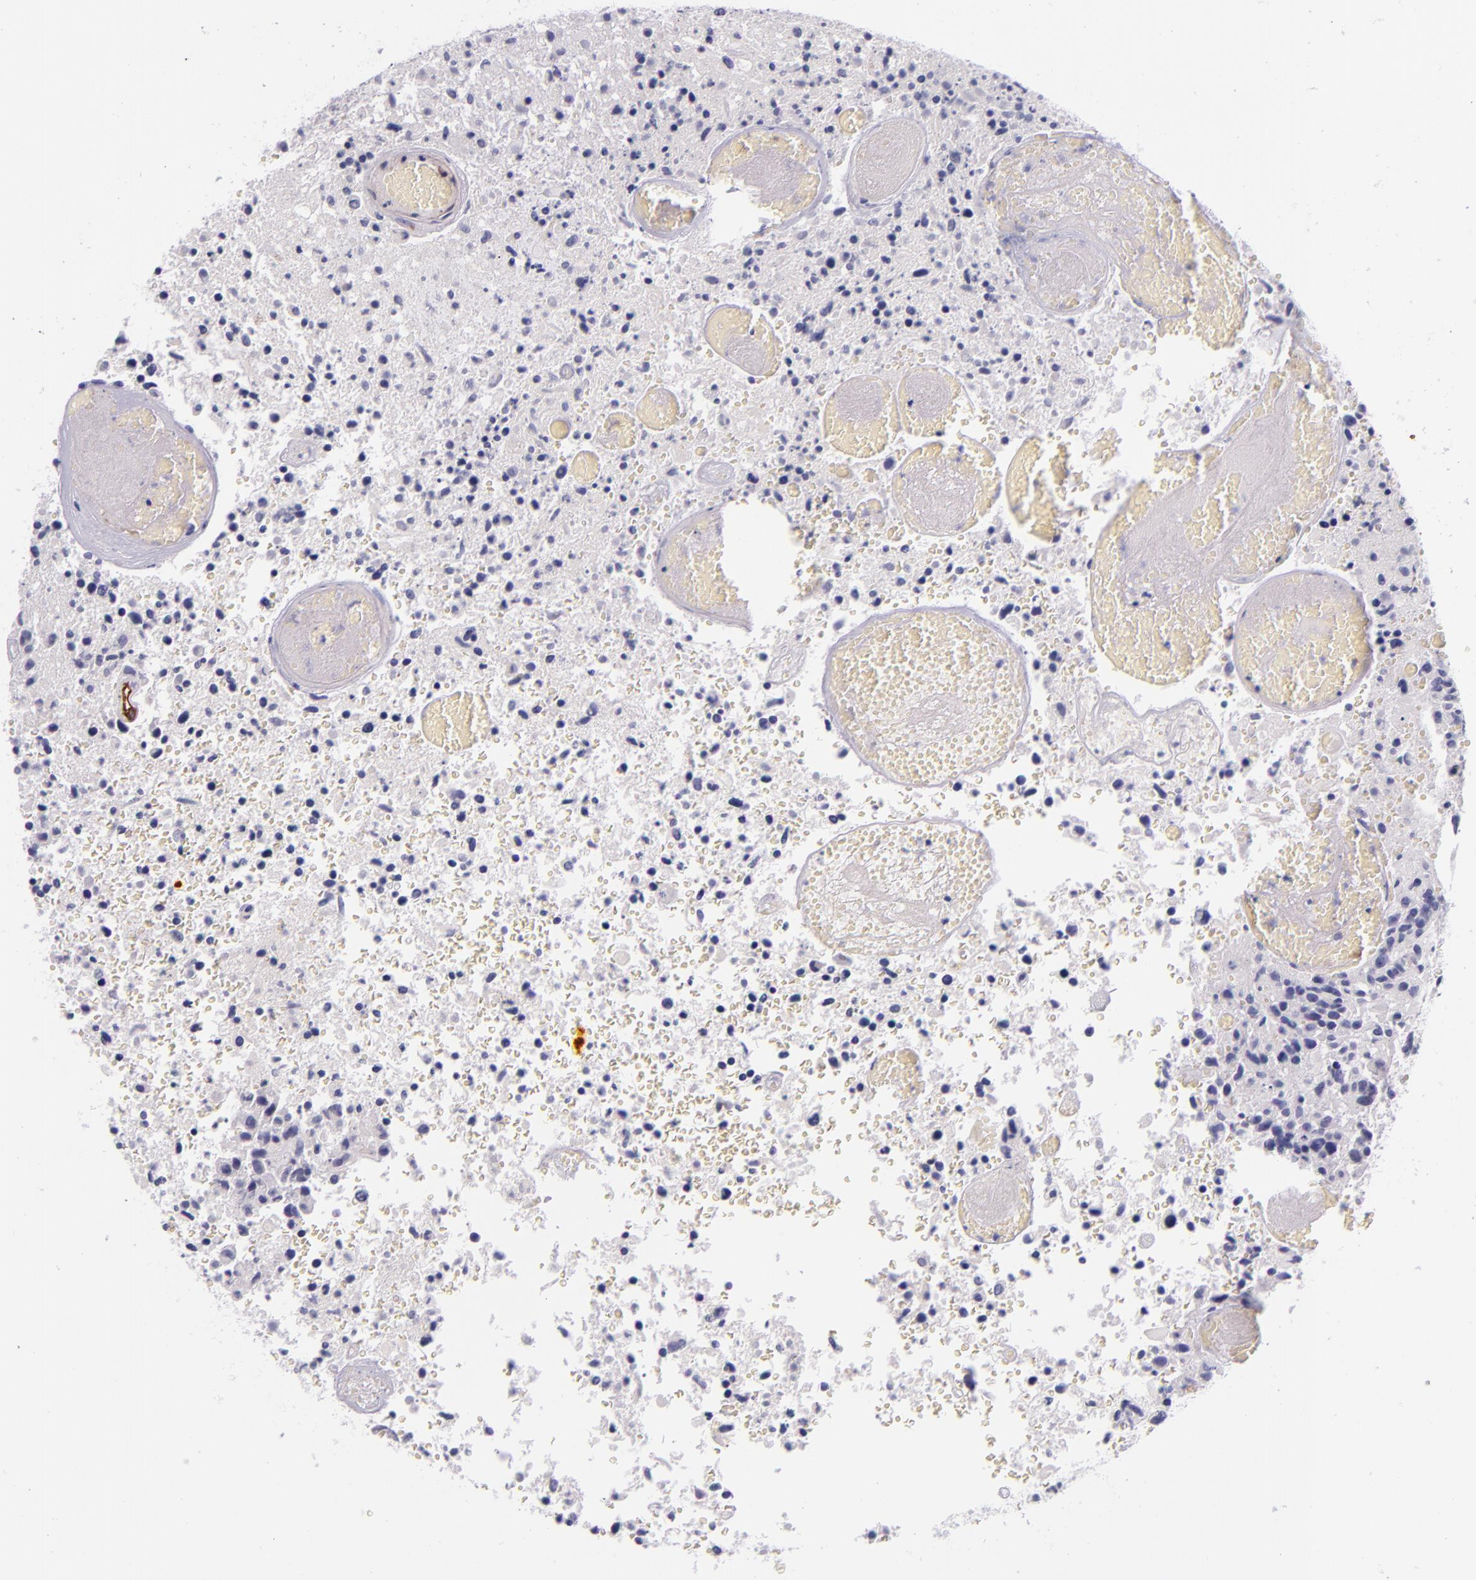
{"staining": {"intensity": "negative", "quantity": "none", "location": "none"}, "tissue": "glioma", "cell_type": "Tumor cells", "image_type": "cancer", "snomed": [{"axis": "morphology", "description": "Glioma, malignant, High grade"}, {"axis": "topography", "description": "Brain"}], "caption": "An IHC photomicrograph of malignant glioma (high-grade) is shown. There is no staining in tumor cells of malignant glioma (high-grade).", "gene": "NOS3", "patient": {"sex": "male", "age": 72}}